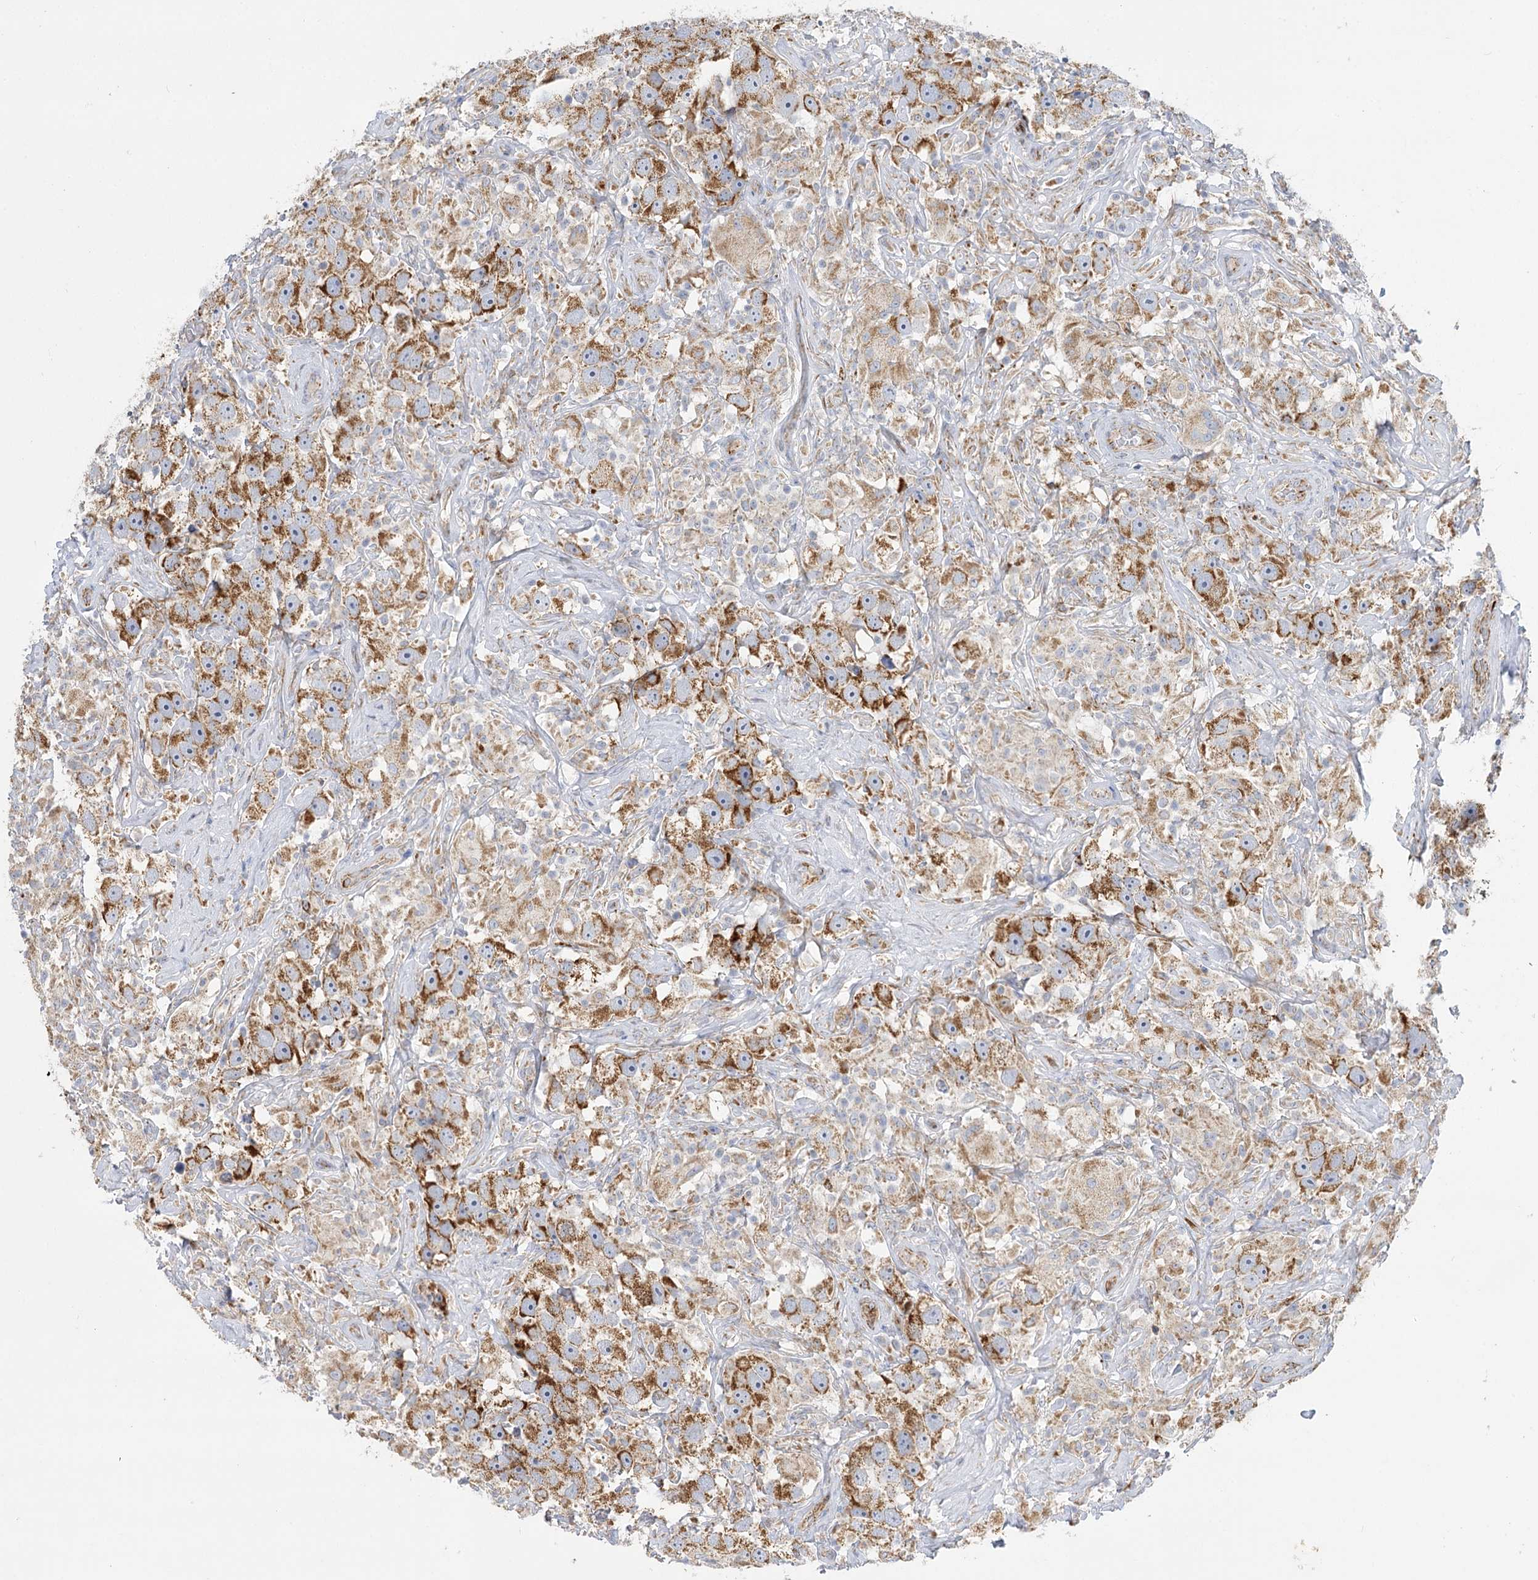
{"staining": {"intensity": "moderate", "quantity": ">75%", "location": "cytoplasmic/membranous"}, "tissue": "testis cancer", "cell_type": "Tumor cells", "image_type": "cancer", "snomed": [{"axis": "morphology", "description": "Seminoma, NOS"}, {"axis": "topography", "description": "Testis"}], "caption": "High-power microscopy captured an immunohistochemistry micrograph of testis cancer (seminoma), revealing moderate cytoplasmic/membranous positivity in approximately >75% of tumor cells.", "gene": "DHTKD1", "patient": {"sex": "male", "age": 49}}